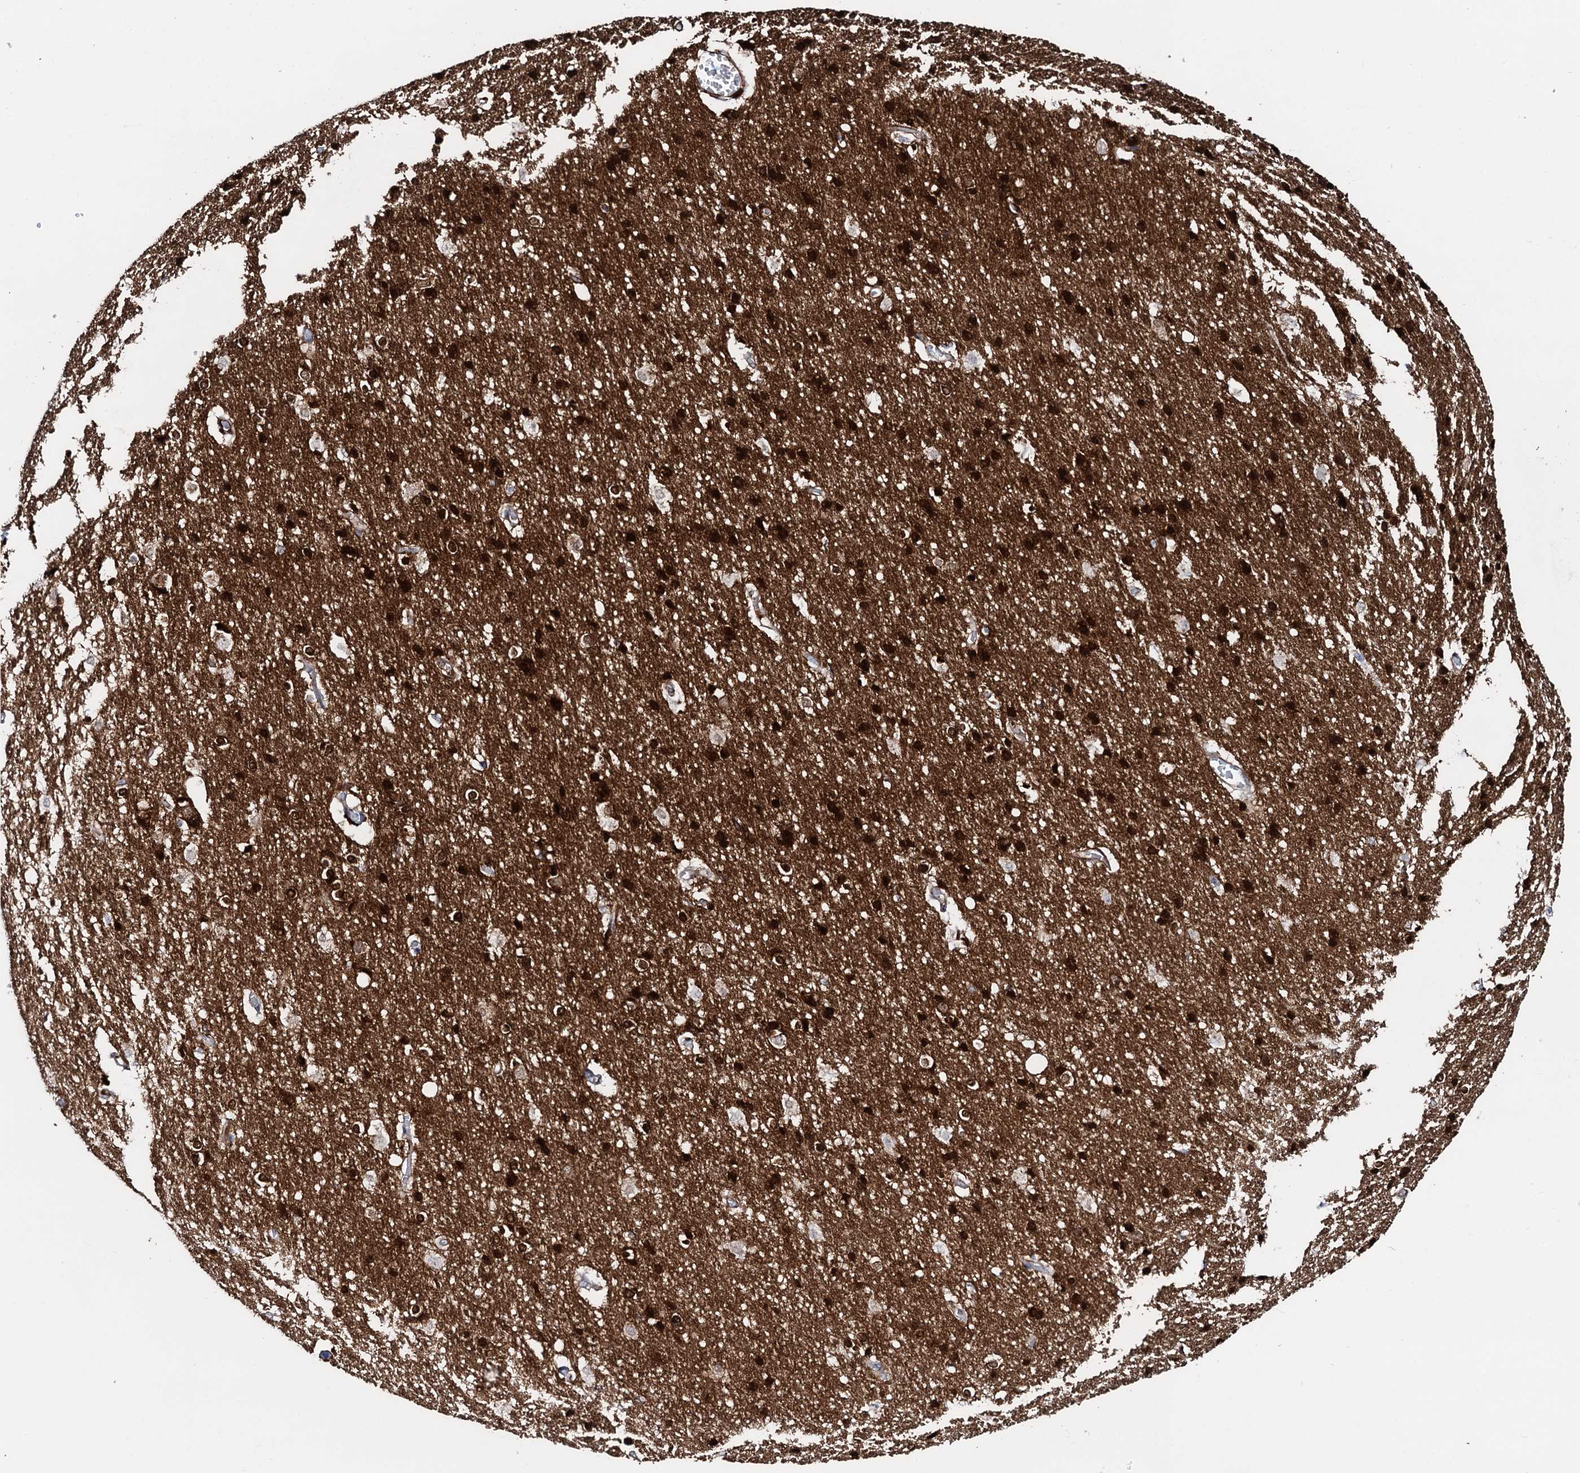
{"staining": {"intensity": "negative", "quantity": "none", "location": "none"}, "tissue": "cerebral cortex", "cell_type": "Endothelial cells", "image_type": "normal", "snomed": [{"axis": "morphology", "description": "Normal tissue, NOS"}, {"axis": "topography", "description": "Cerebral cortex"}], "caption": "DAB immunohistochemical staining of normal human cerebral cortex shows no significant expression in endothelial cells.", "gene": "AMER2", "patient": {"sex": "male", "age": 54}}